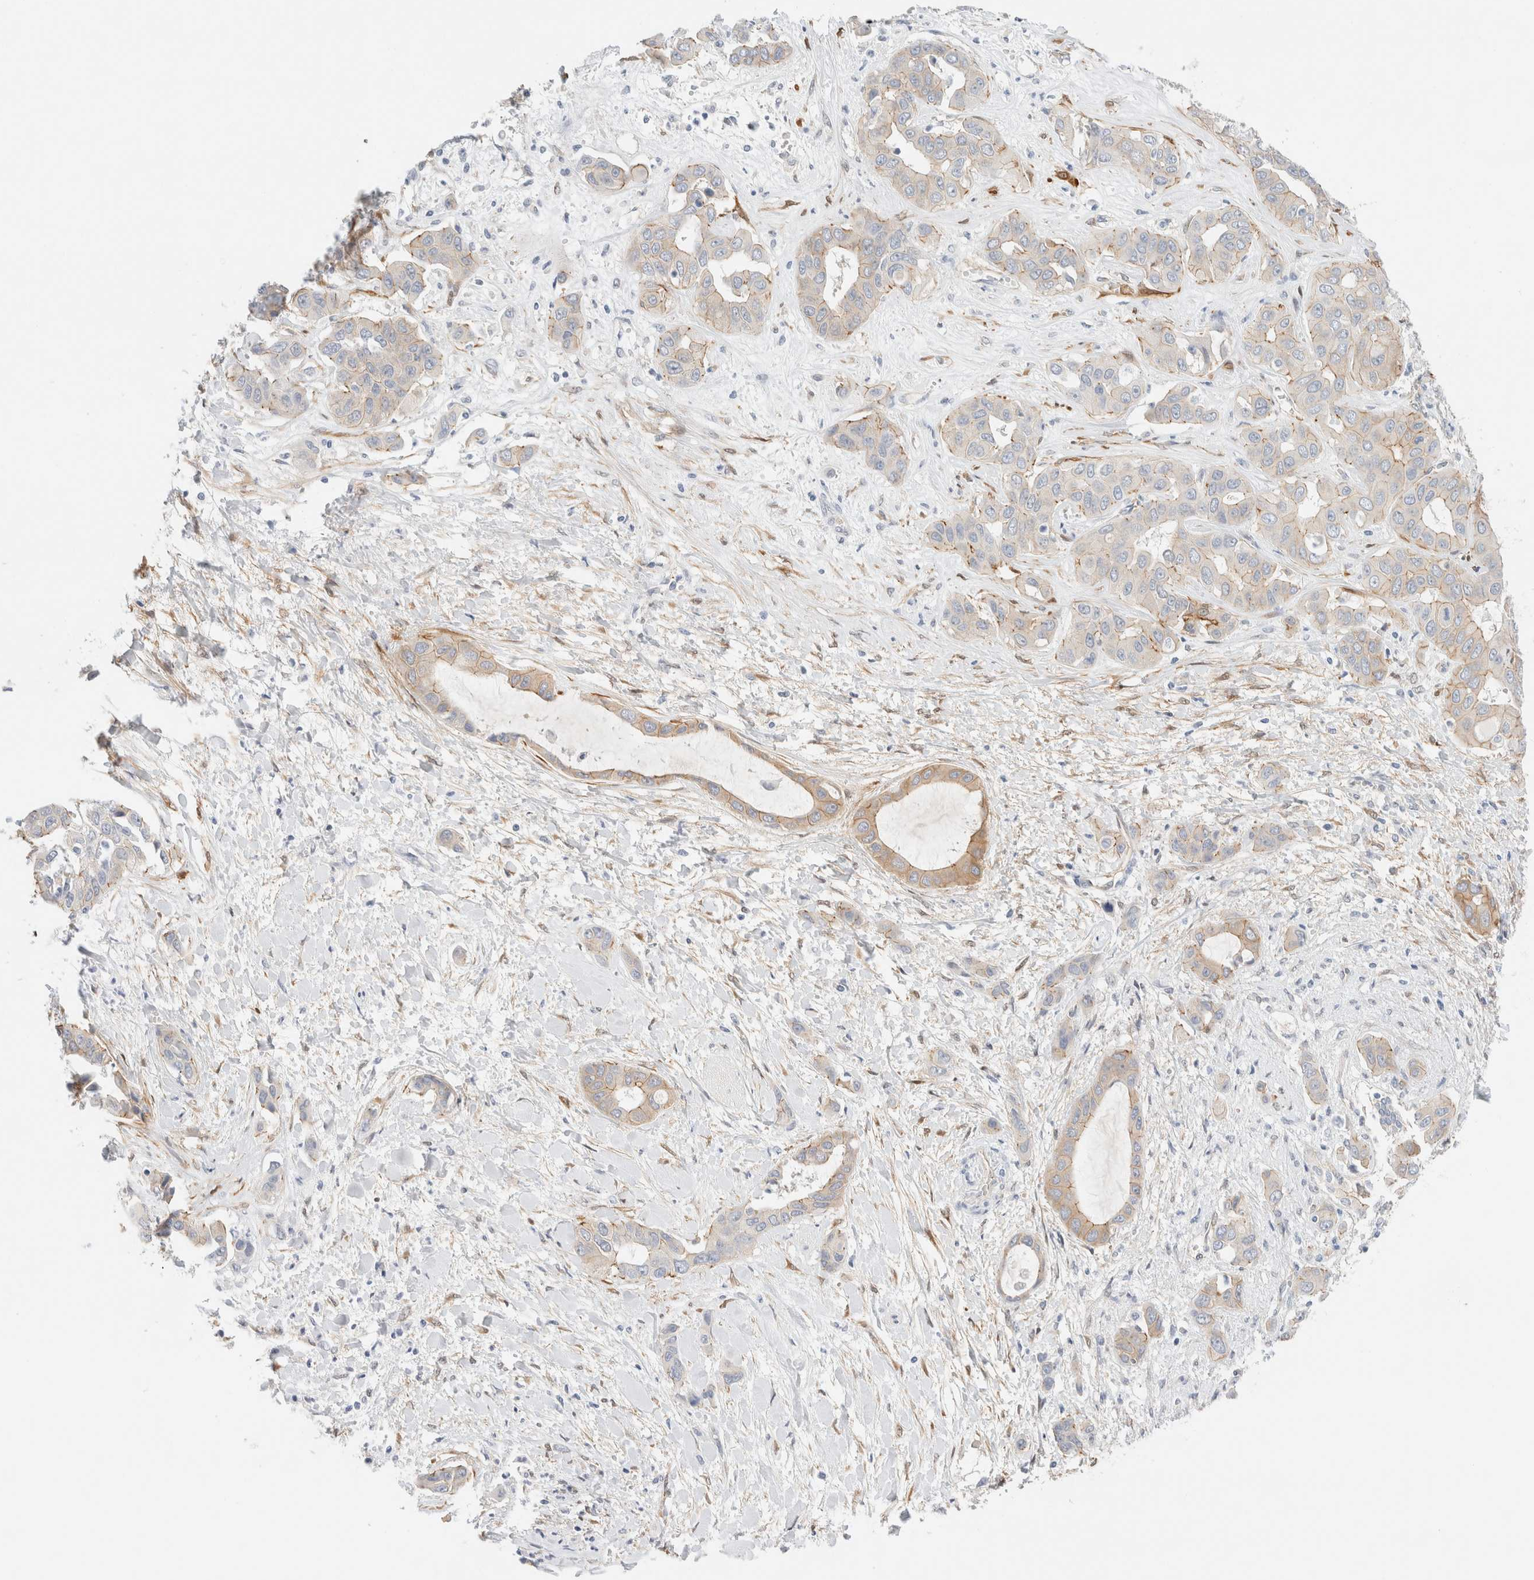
{"staining": {"intensity": "weak", "quantity": "<25%", "location": "cytoplasmic/membranous"}, "tissue": "liver cancer", "cell_type": "Tumor cells", "image_type": "cancer", "snomed": [{"axis": "morphology", "description": "Cholangiocarcinoma"}, {"axis": "topography", "description": "Liver"}], "caption": "Immunohistochemical staining of human cholangiocarcinoma (liver) reveals no significant staining in tumor cells.", "gene": "LMCD1", "patient": {"sex": "female", "age": 52}}